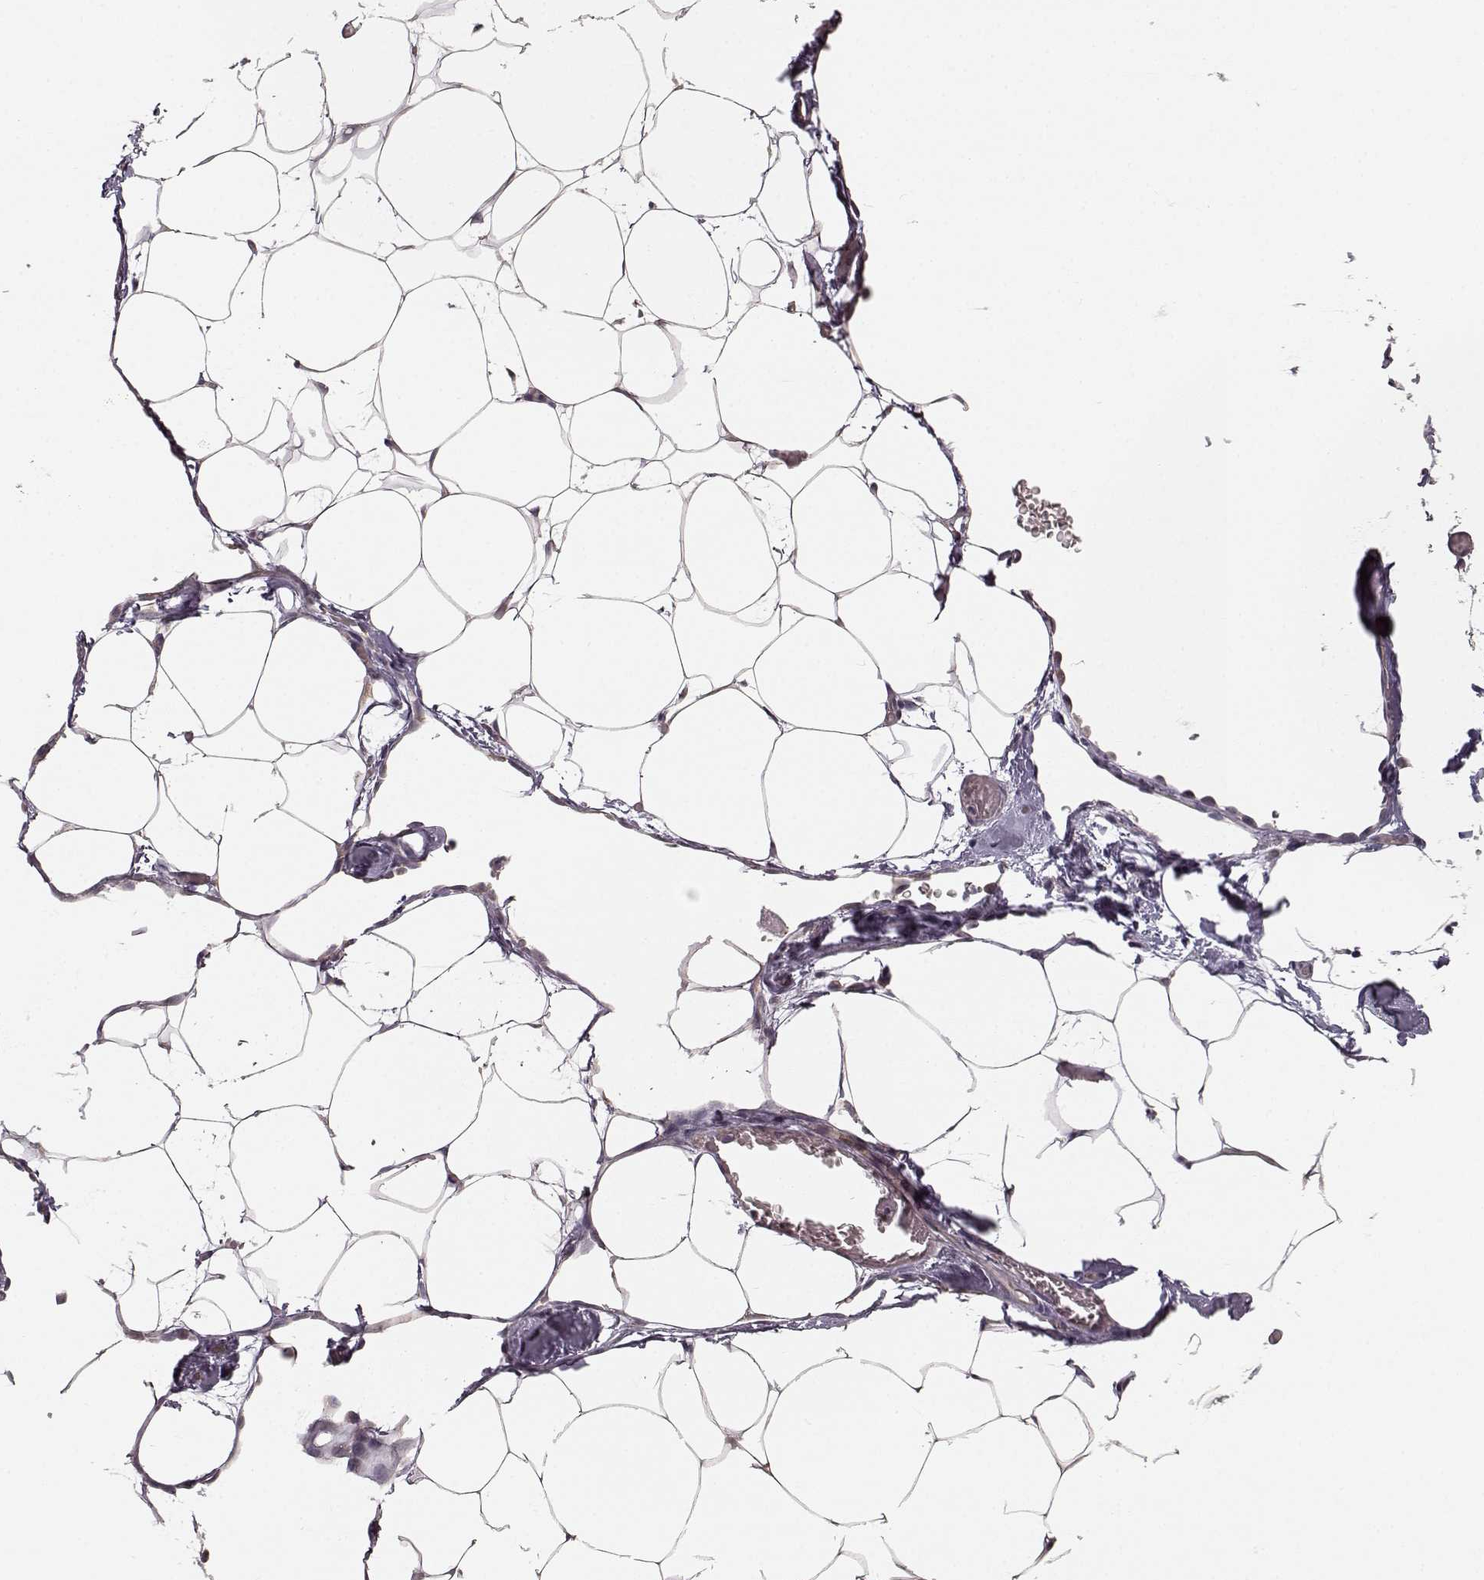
{"staining": {"intensity": "negative", "quantity": "none", "location": "none"}, "tissue": "adipose tissue", "cell_type": "Adipocytes", "image_type": "normal", "snomed": [{"axis": "morphology", "description": "Normal tissue, NOS"}, {"axis": "topography", "description": "Adipose tissue"}], "caption": "Adipocytes are negative for brown protein staining in normal adipose tissue. Brightfield microscopy of IHC stained with DAB (brown) and hematoxylin (blue), captured at high magnification.", "gene": "GPR50", "patient": {"sex": "male", "age": 57}}